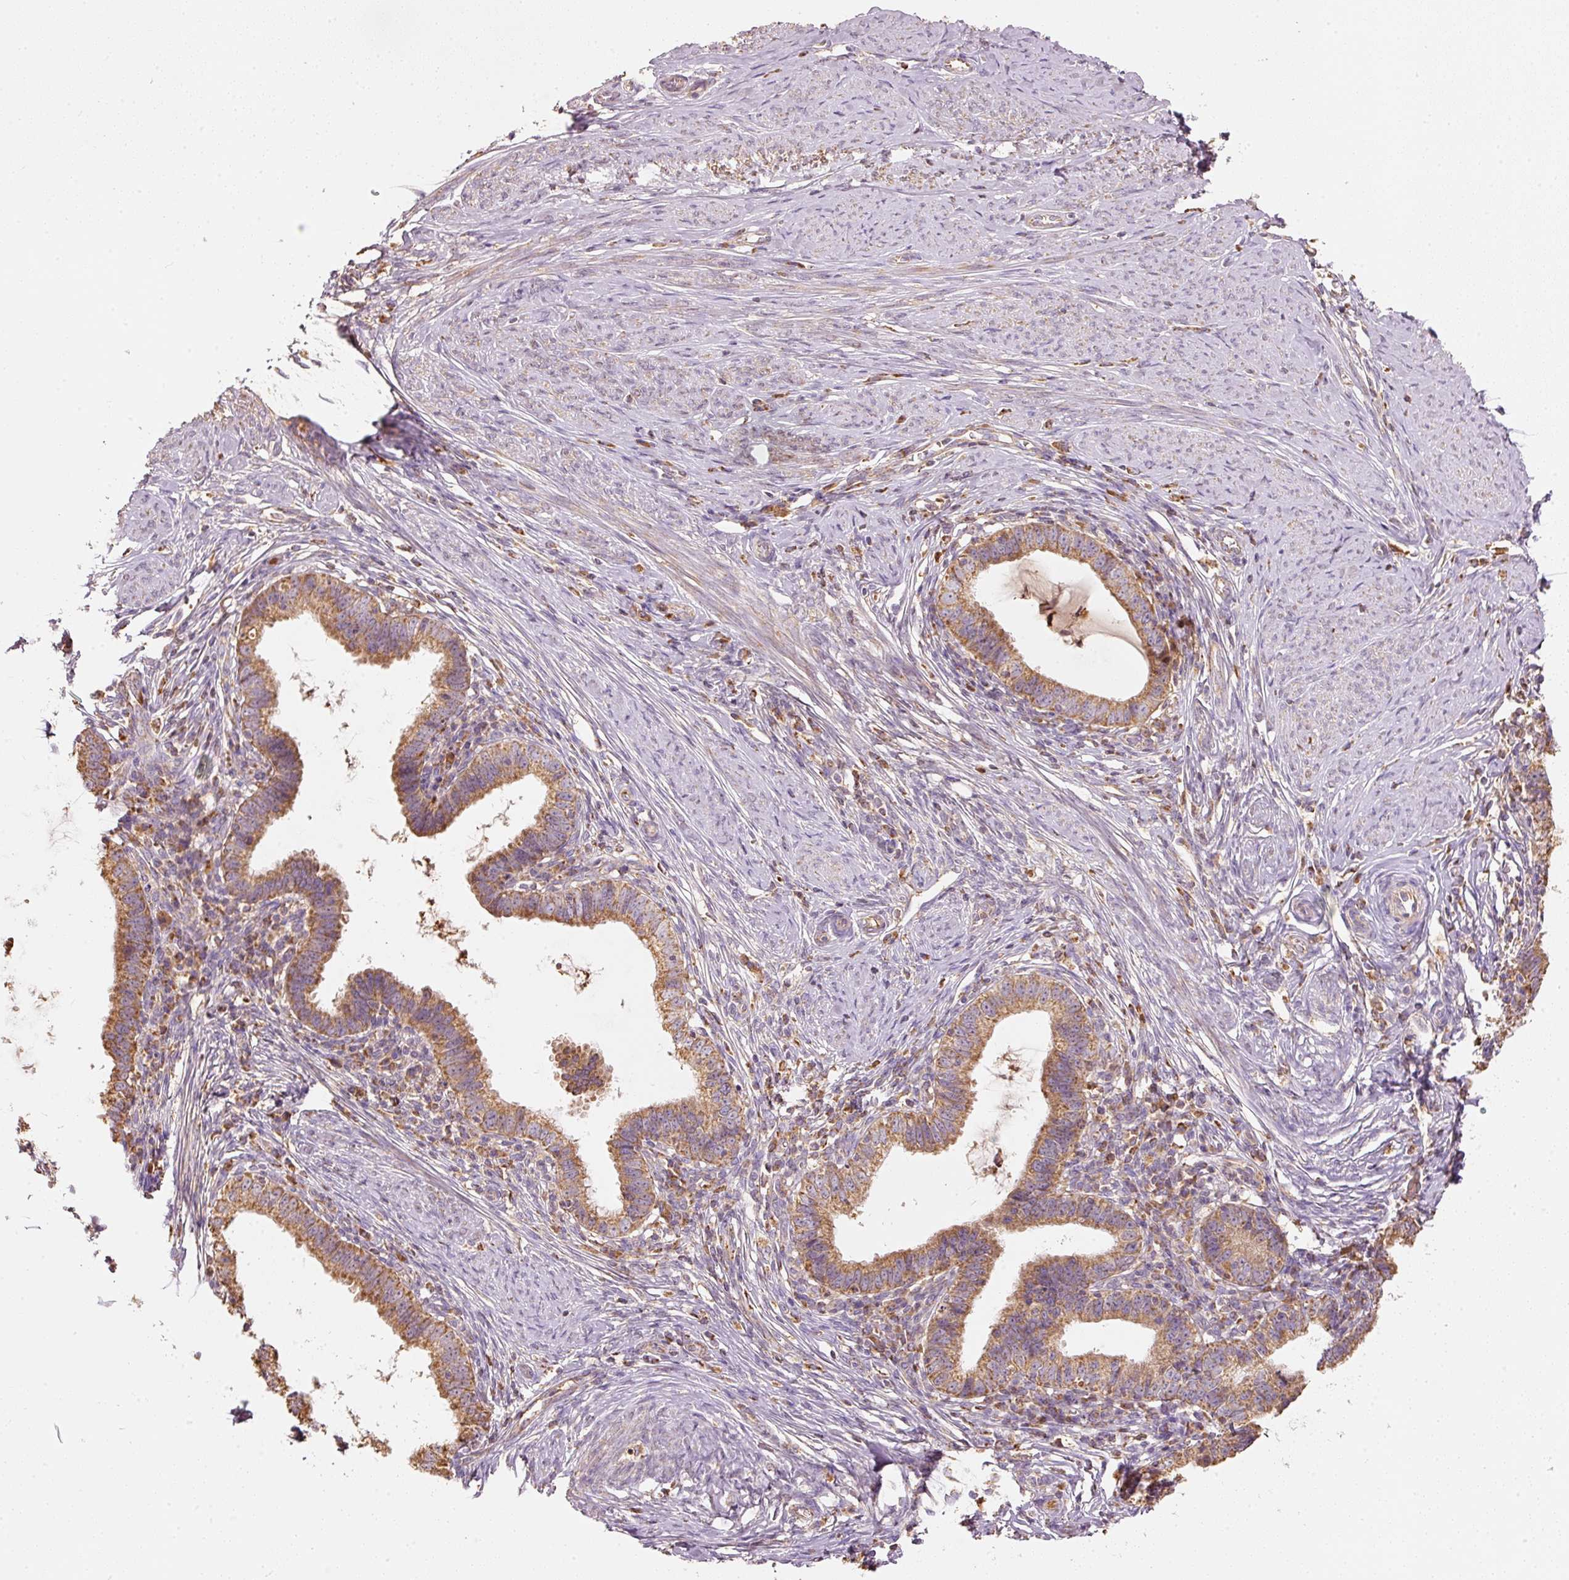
{"staining": {"intensity": "moderate", "quantity": ">75%", "location": "cytoplasmic/membranous"}, "tissue": "cervical cancer", "cell_type": "Tumor cells", "image_type": "cancer", "snomed": [{"axis": "morphology", "description": "Adenocarcinoma, NOS"}, {"axis": "topography", "description": "Cervix"}], "caption": "Protein expression analysis of human cervical adenocarcinoma reveals moderate cytoplasmic/membranous expression in approximately >75% of tumor cells. The staining was performed using DAB (3,3'-diaminobenzidine), with brown indicating positive protein expression. Nuclei are stained blue with hematoxylin.", "gene": "PSENEN", "patient": {"sex": "female", "age": 36}}